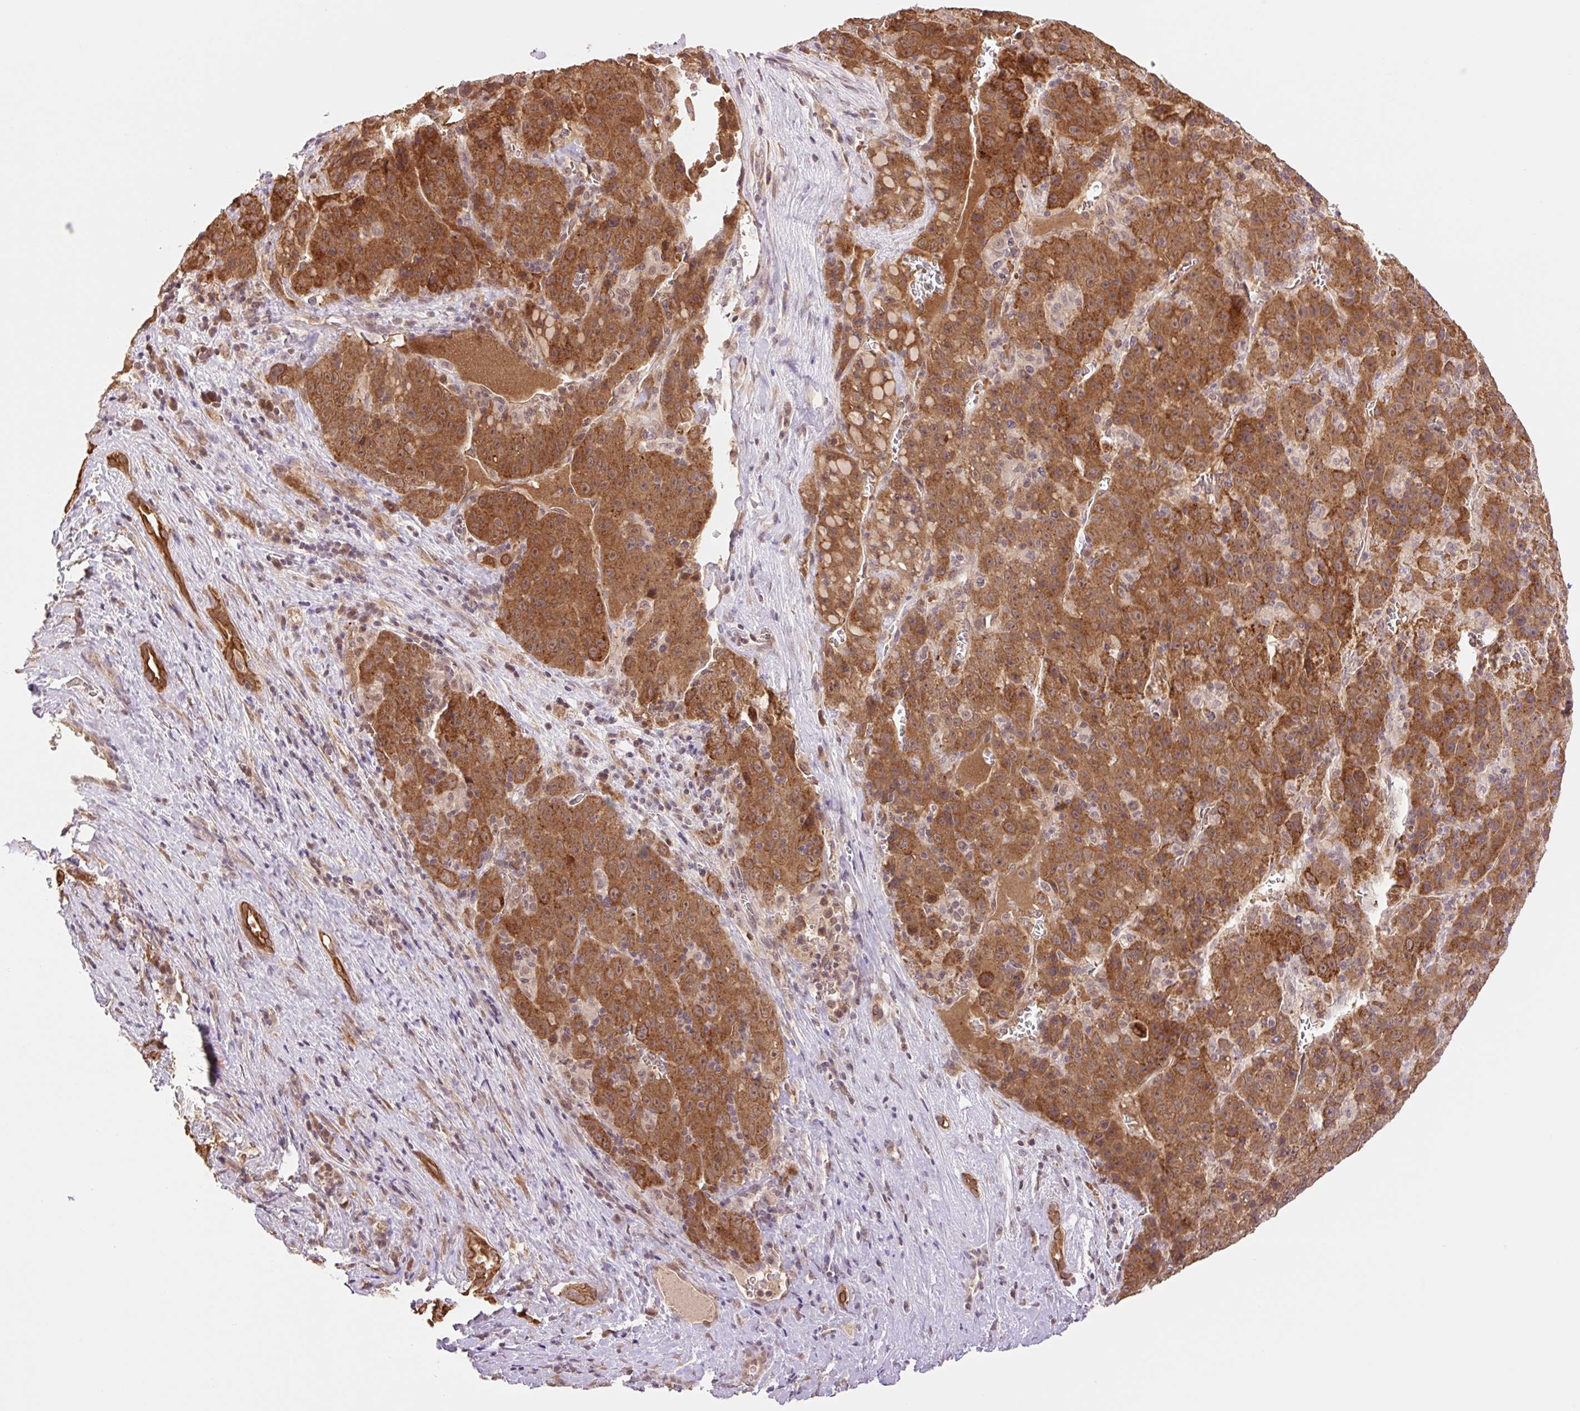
{"staining": {"intensity": "strong", "quantity": ">75%", "location": "cytoplasmic/membranous"}, "tissue": "liver cancer", "cell_type": "Tumor cells", "image_type": "cancer", "snomed": [{"axis": "morphology", "description": "Carcinoma, Hepatocellular, NOS"}, {"axis": "topography", "description": "Liver"}], "caption": "Protein staining of liver hepatocellular carcinoma tissue shows strong cytoplasmic/membranous expression in approximately >75% of tumor cells. The staining was performed using DAB, with brown indicating positive protein expression. Nuclei are stained blue with hematoxylin.", "gene": "YJU2B", "patient": {"sex": "female", "age": 53}}